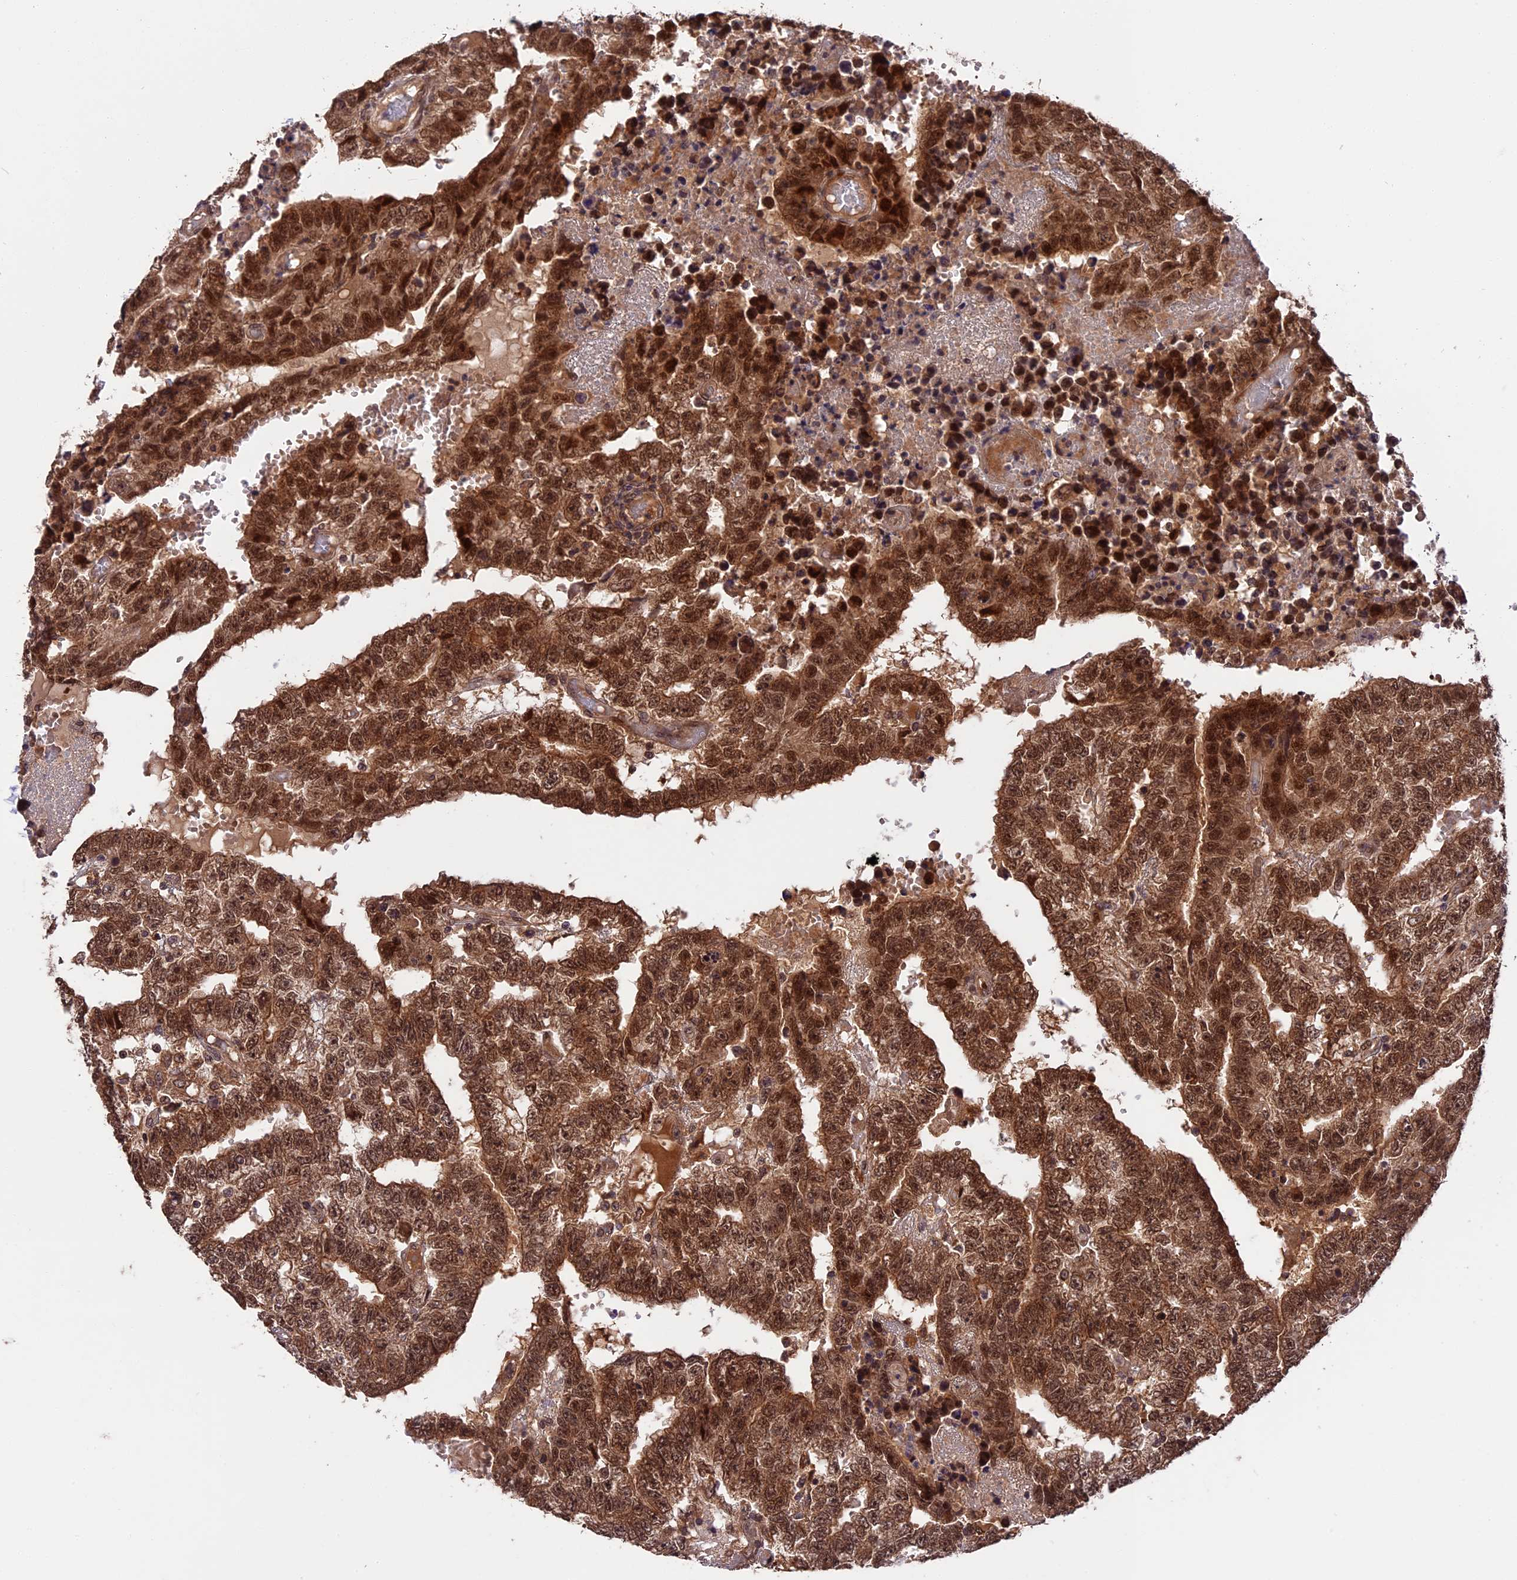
{"staining": {"intensity": "strong", "quantity": ">75%", "location": "cytoplasmic/membranous,nuclear"}, "tissue": "testis cancer", "cell_type": "Tumor cells", "image_type": "cancer", "snomed": [{"axis": "morphology", "description": "Carcinoma, Embryonal, NOS"}, {"axis": "topography", "description": "Testis"}], "caption": "Testis embryonal carcinoma stained with DAB immunohistochemistry shows high levels of strong cytoplasmic/membranous and nuclear positivity in about >75% of tumor cells.", "gene": "ESCO1", "patient": {"sex": "male", "age": 25}}